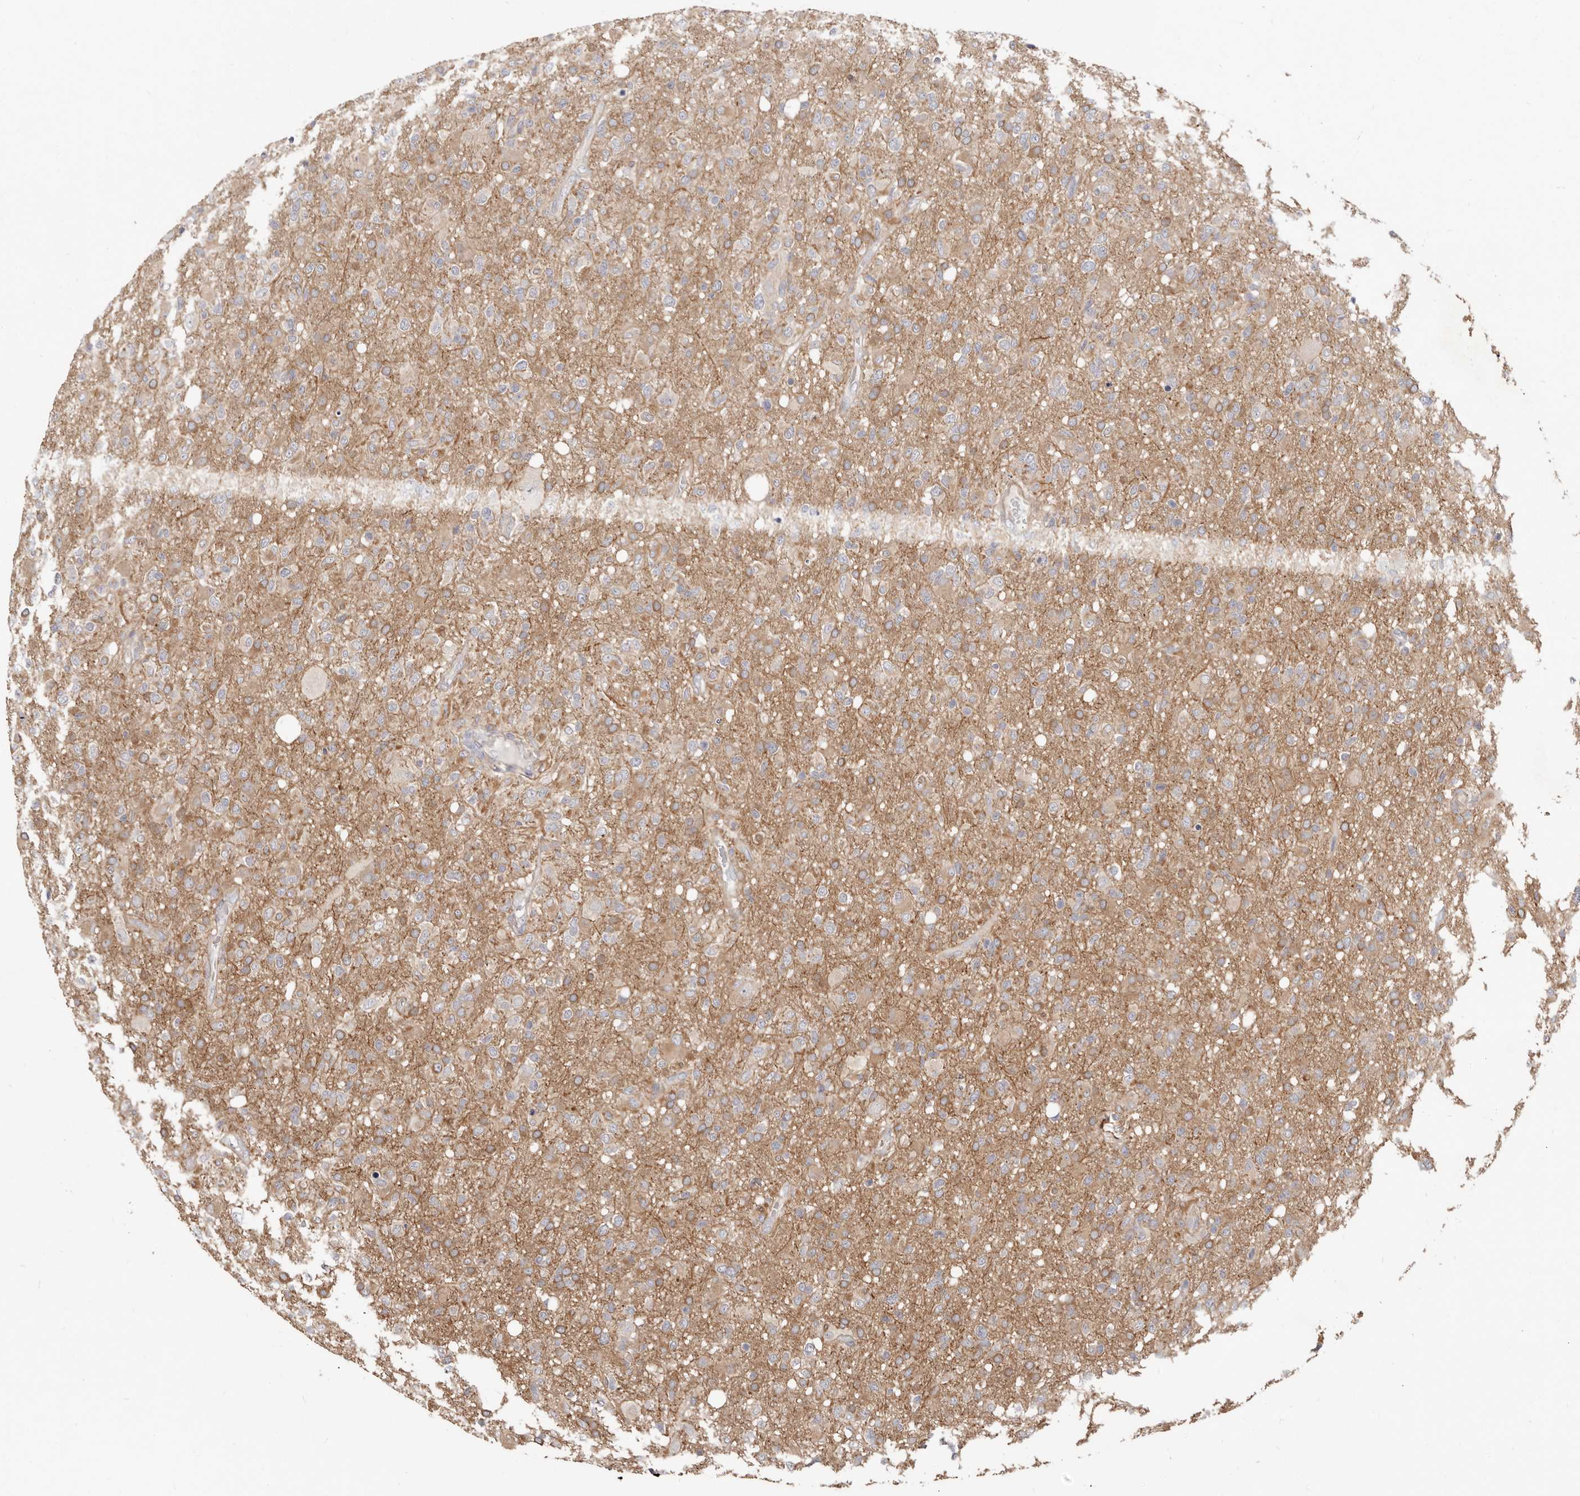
{"staining": {"intensity": "weak", "quantity": "25%-75%", "location": "cytoplasmic/membranous"}, "tissue": "glioma", "cell_type": "Tumor cells", "image_type": "cancer", "snomed": [{"axis": "morphology", "description": "Glioma, malignant, High grade"}, {"axis": "topography", "description": "Brain"}], "caption": "The micrograph exhibits staining of malignant glioma (high-grade), revealing weak cytoplasmic/membranous protein staining (brown color) within tumor cells.", "gene": "GPATCH4", "patient": {"sex": "female", "age": 57}}